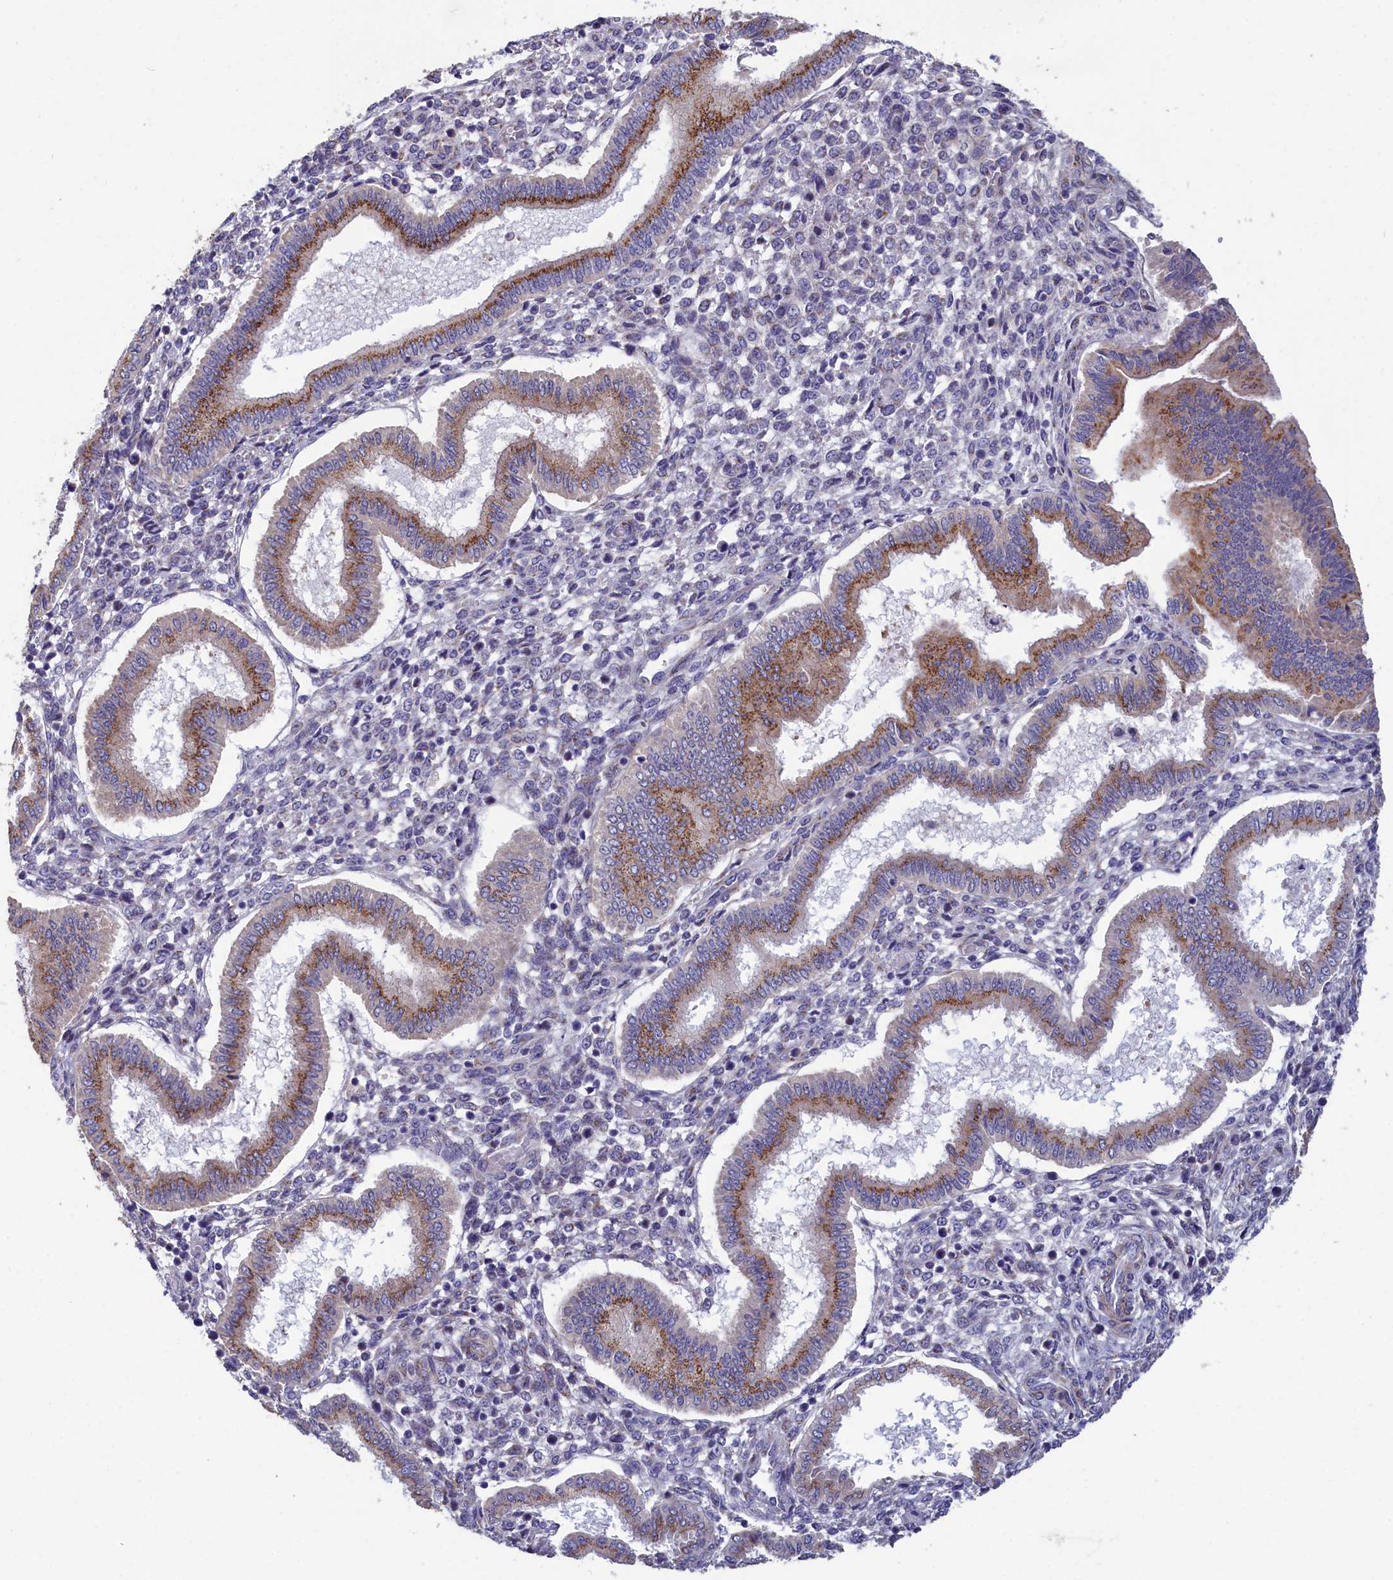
{"staining": {"intensity": "negative", "quantity": "none", "location": "none"}, "tissue": "endometrium", "cell_type": "Cells in endometrial stroma", "image_type": "normal", "snomed": [{"axis": "morphology", "description": "Normal tissue, NOS"}, {"axis": "topography", "description": "Endometrium"}], "caption": "Immunohistochemistry histopathology image of benign endometrium: endometrium stained with DAB displays no significant protein staining in cells in endometrial stroma. Nuclei are stained in blue.", "gene": "TUBGCP4", "patient": {"sex": "female", "age": 24}}